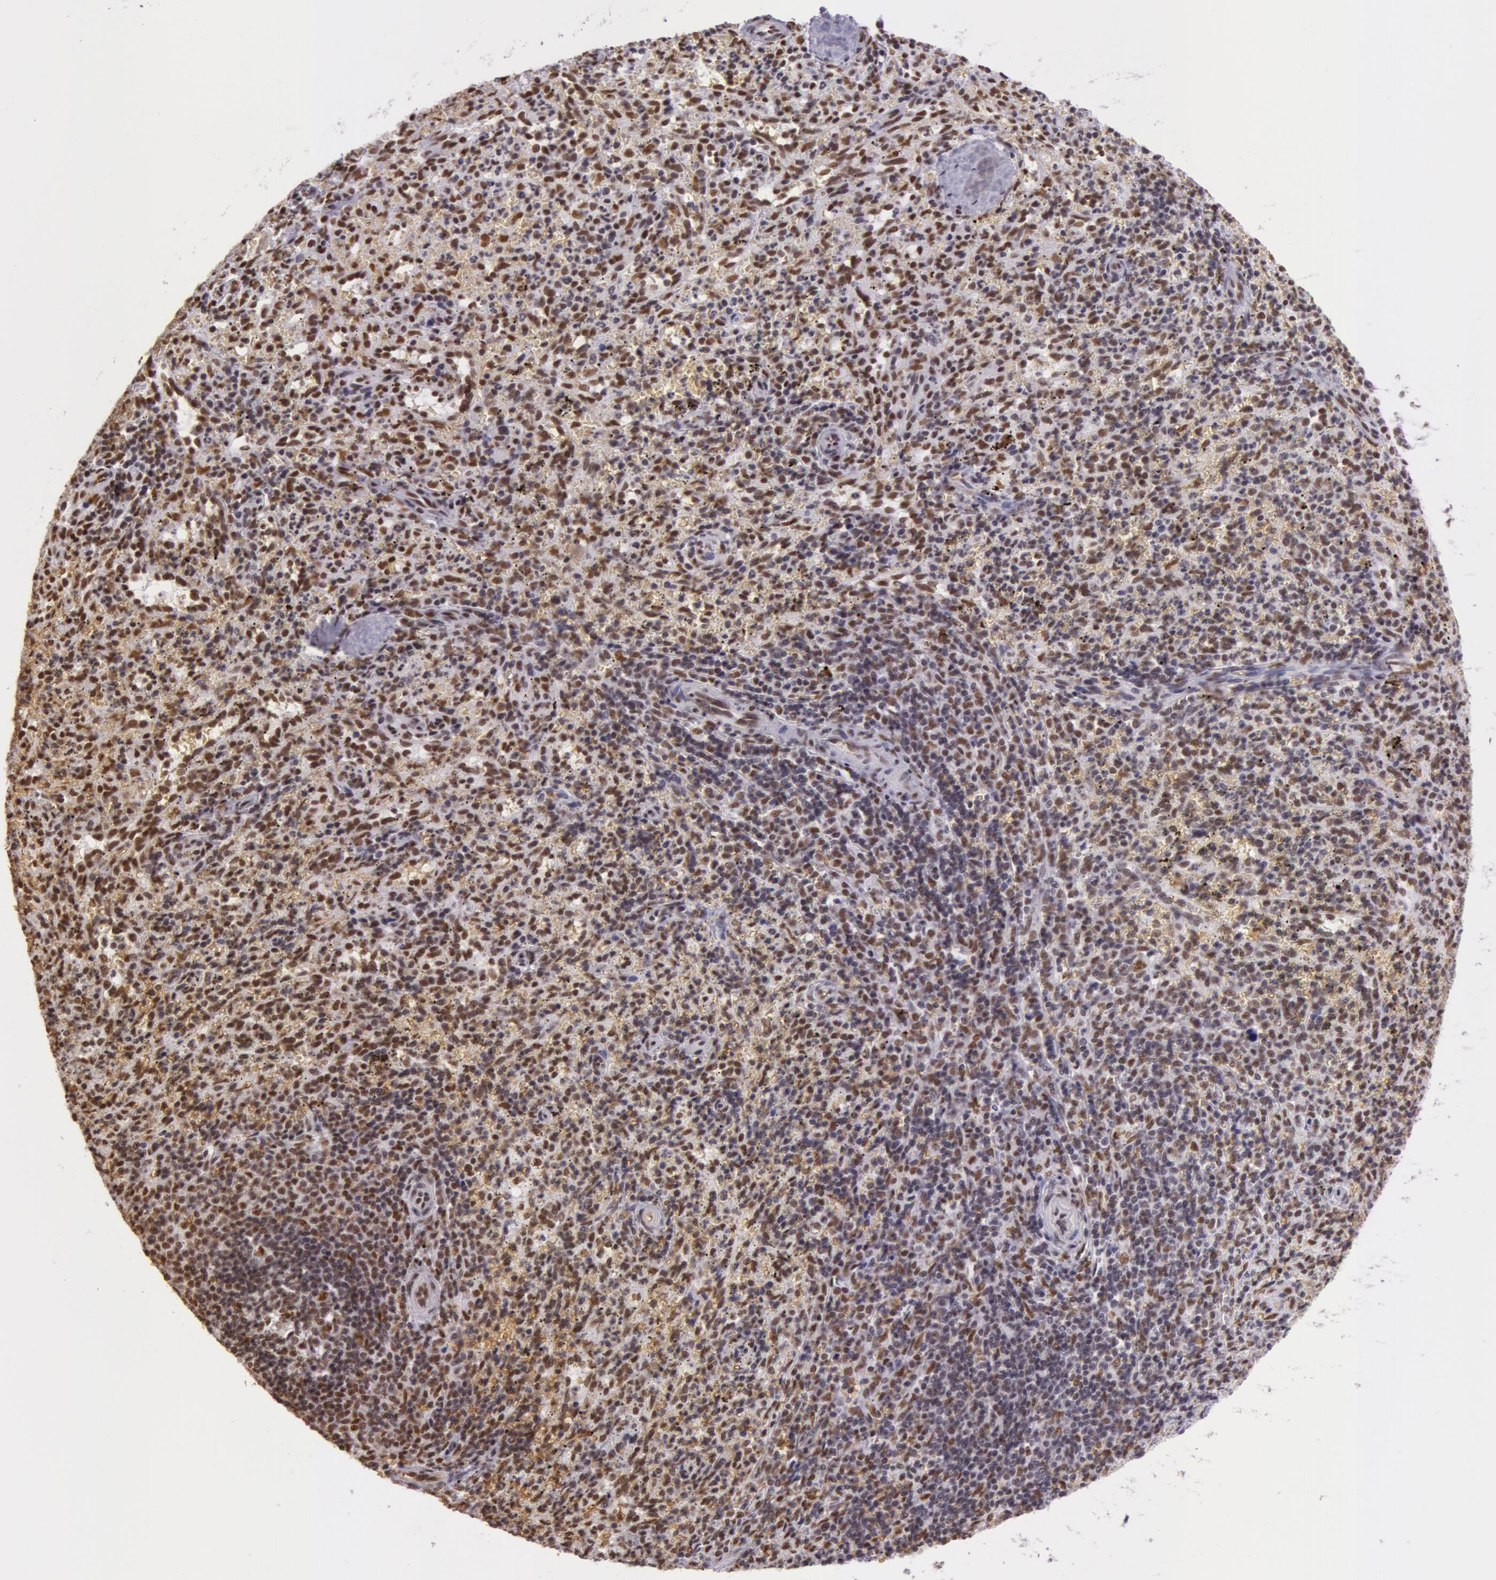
{"staining": {"intensity": "moderate", "quantity": ">75%", "location": "nuclear"}, "tissue": "spleen", "cell_type": "Cells in red pulp", "image_type": "normal", "snomed": [{"axis": "morphology", "description": "Normal tissue, NOS"}, {"axis": "topography", "description": "Spleen"}], "caption": "Immunohistochemical staining of unremarkable human spleen displays medium levels of moderate nuclear staining in about >75% of cells in red pulp.", "gene": "NBN", "patient": {"sex": "female", "age": 10}}